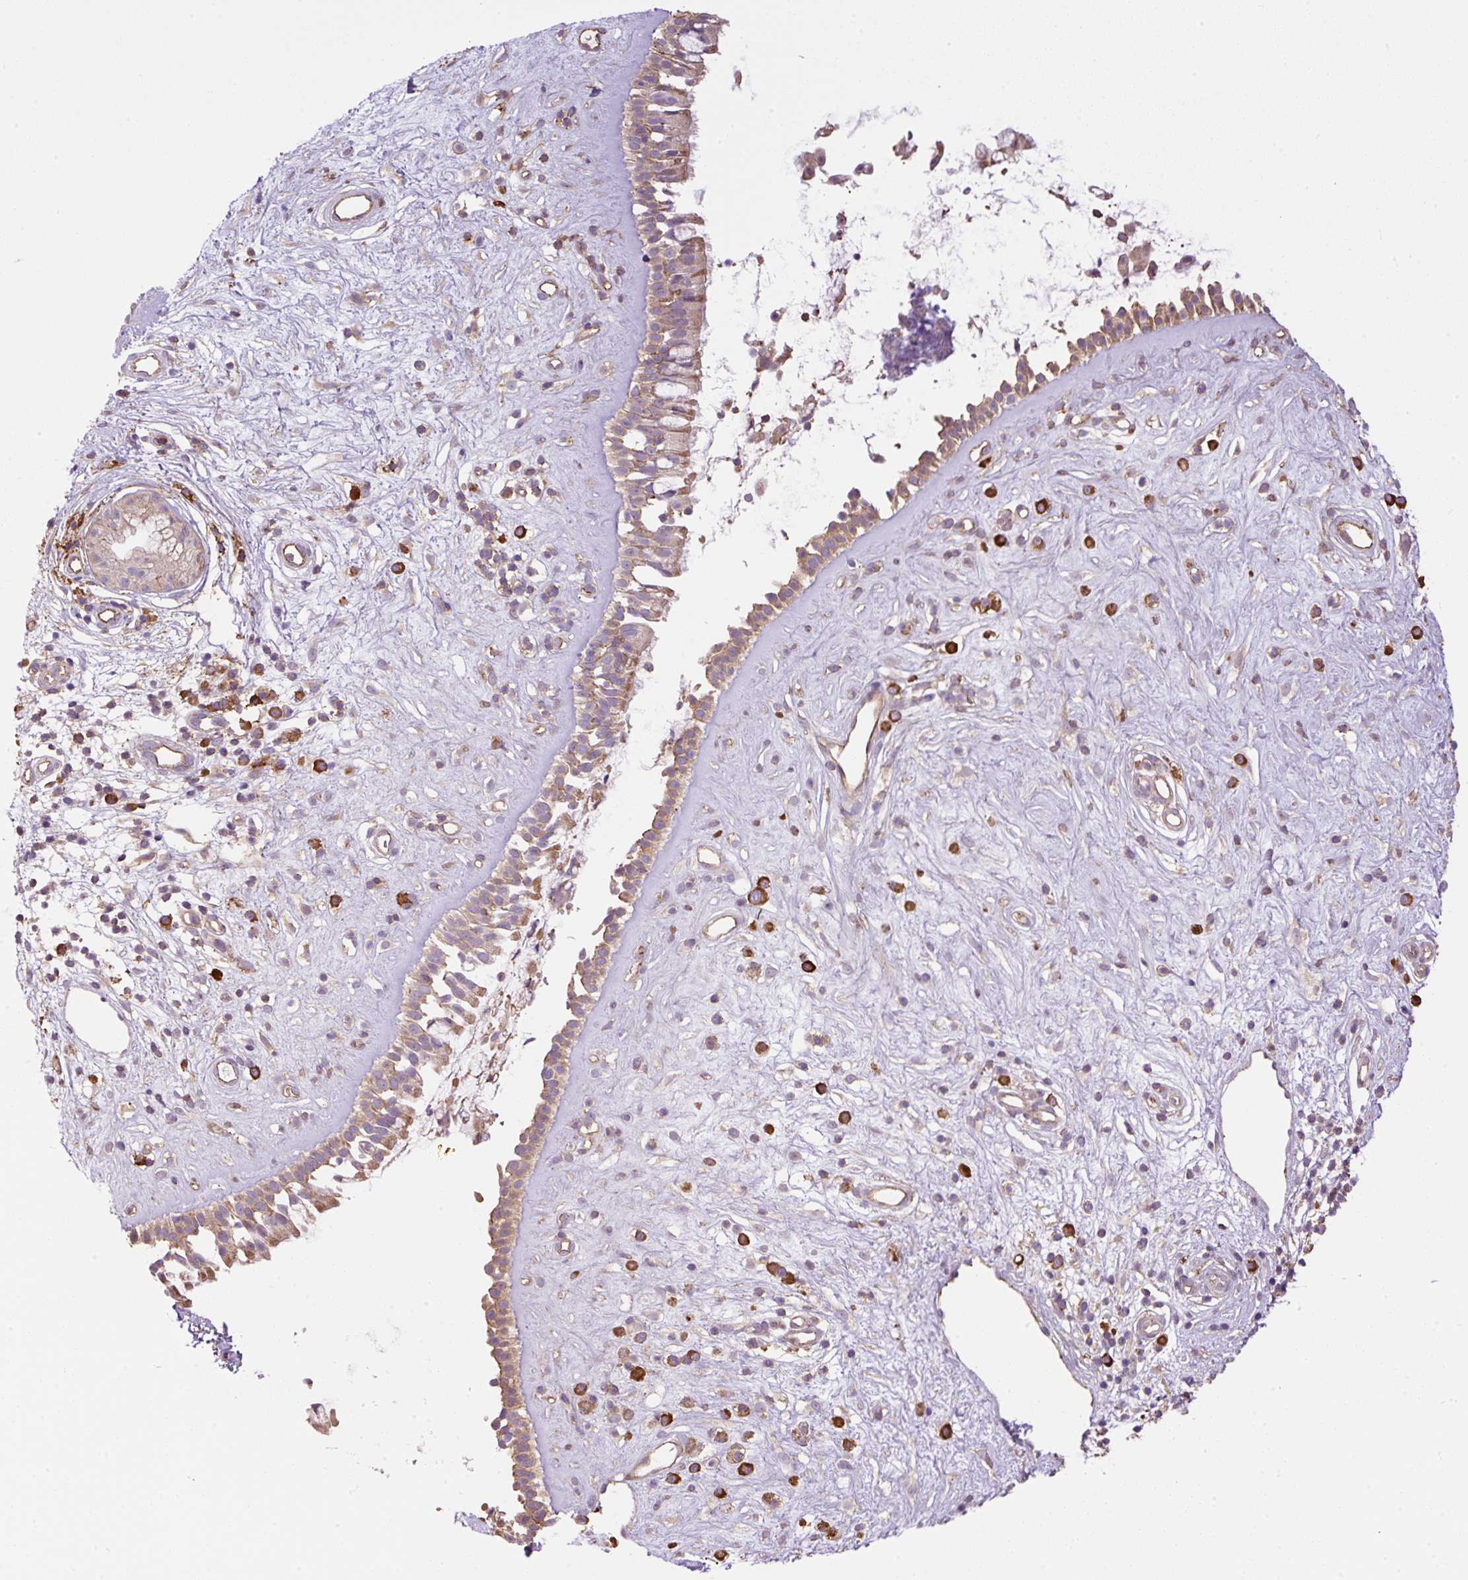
{"staining": {"intensity": "moderate", "quantity": ">75%", "location": "cytoplasmic/membranous"}, "tissue": "nasopharynx", "cell_type": "Respiratory epithelial cells", "image_type": "normal", "snomed": [{"axis": "morphology", "description": "Normal tissue, NOS"}, {"axis": "topography", "description": "Nasopharynx"}], "caption": "Benign nasopharynx demonstrates moderate cytoplasmic/membranous staining in about >75% of respiratory epithelial cells, visualized by immunohistochemistry.", "gene": "PPME1", "patient": {"sex": "male", "age": 32}}